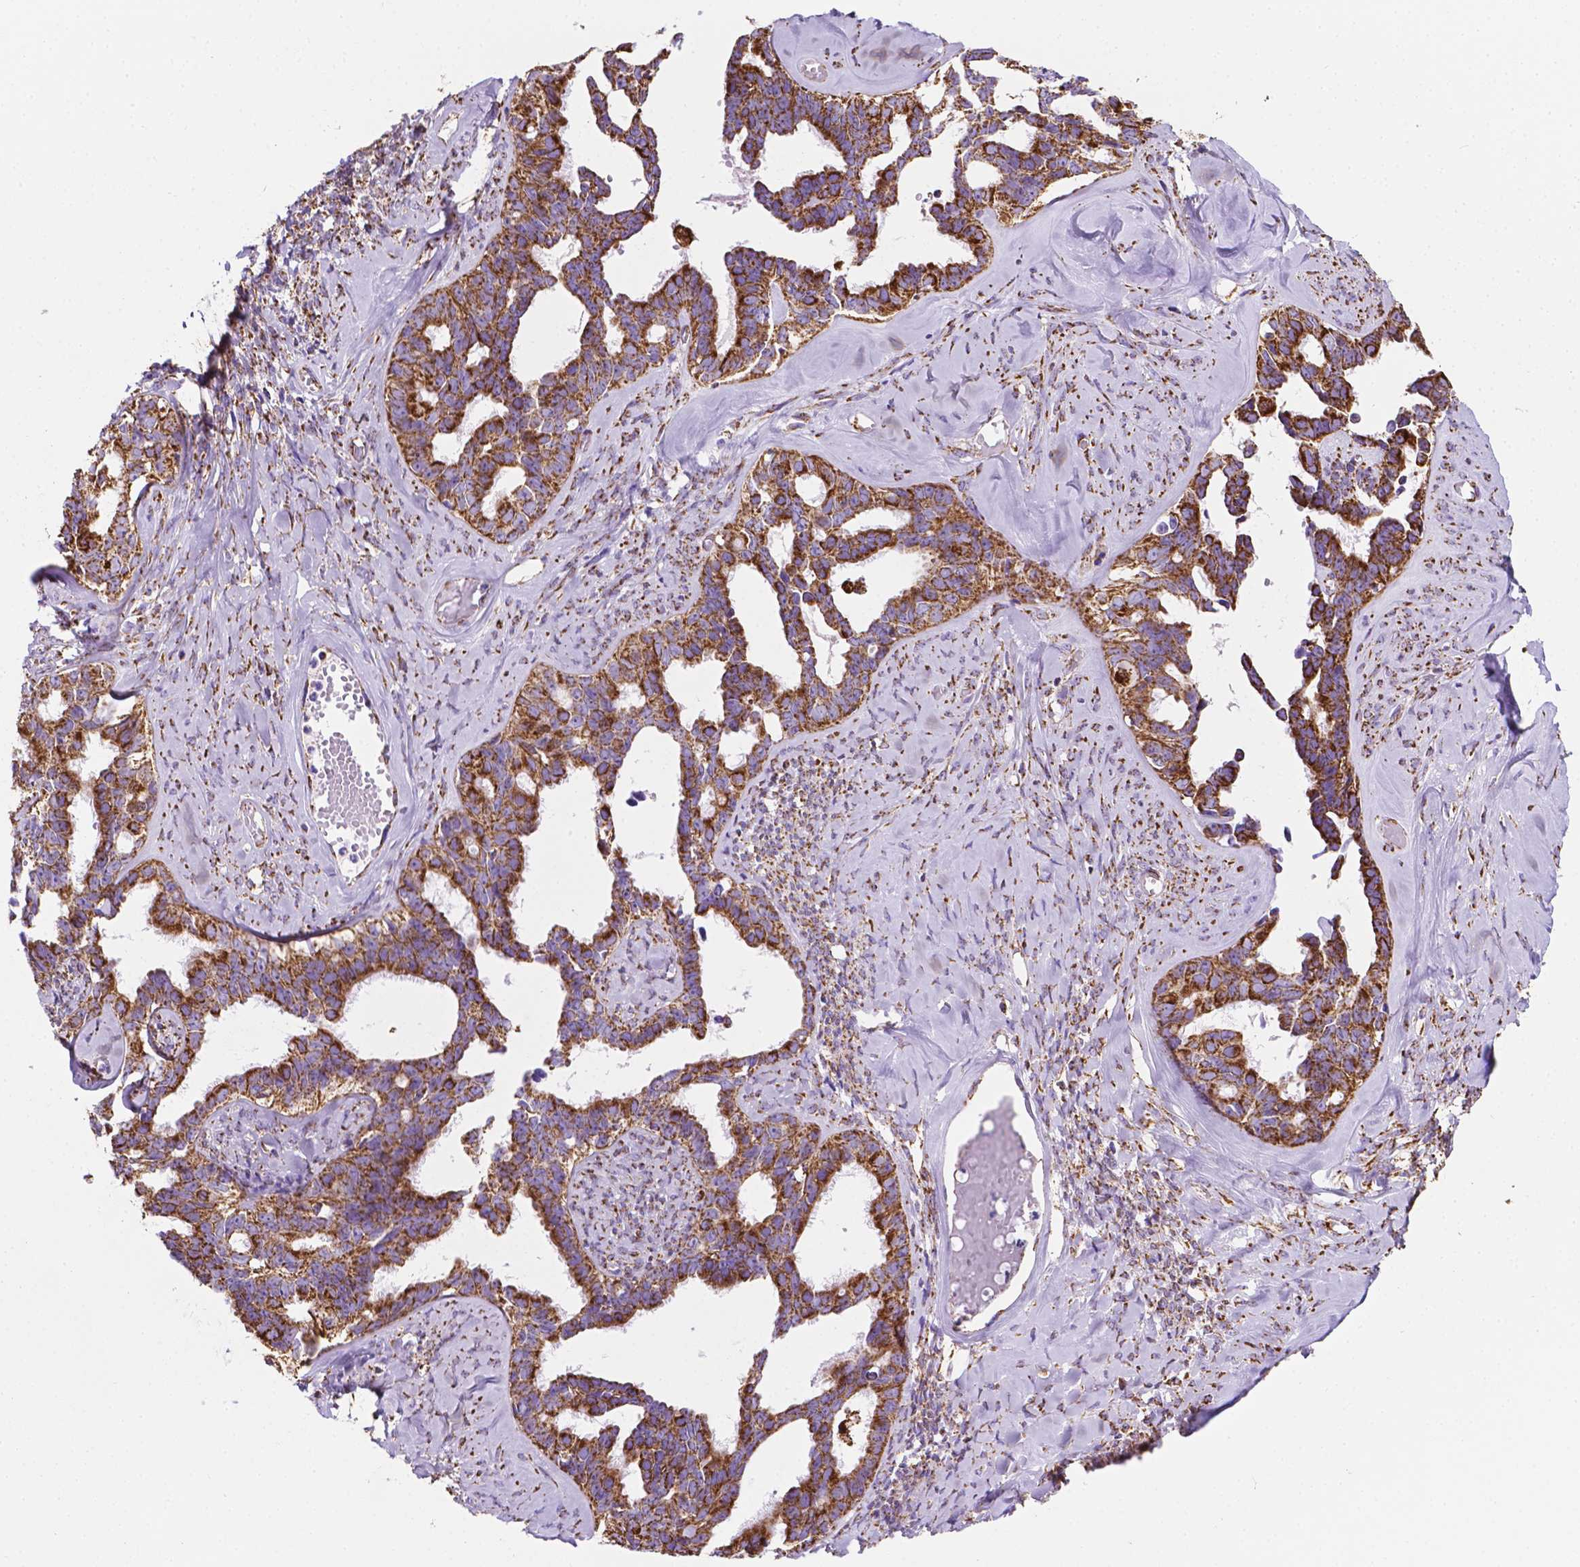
{"staining": {"intensity": "strong", "quantity": ">75%", "location": "cytoplasmic/membranous"}, "tissue": "ovarian cancer", "cell_type": "Tumor cells", "image_type": "cancer", "snomed": [{"axis": "morphology", "description": "Cystadenocarcinoma, serous, NOS"}, {"axis": "topography", "description": "Ovary"}], "caption": "Immunohistochemistry (IHC) staining of ovarian serous cystadenocarcinoma, which displays high levels of strong cytoplasmic/membranous positivity in about >75% of tumor cells indicating strong cytoplasmic/membranous protein expression. The staining was performed using DAB (3,3'-diaminobenzidine) (brown) for protein detection and nuclei were counterstained in hematoxylin (blue).", "gene": "RMDN3", "patient": {"sex": "female", "age": 69}}